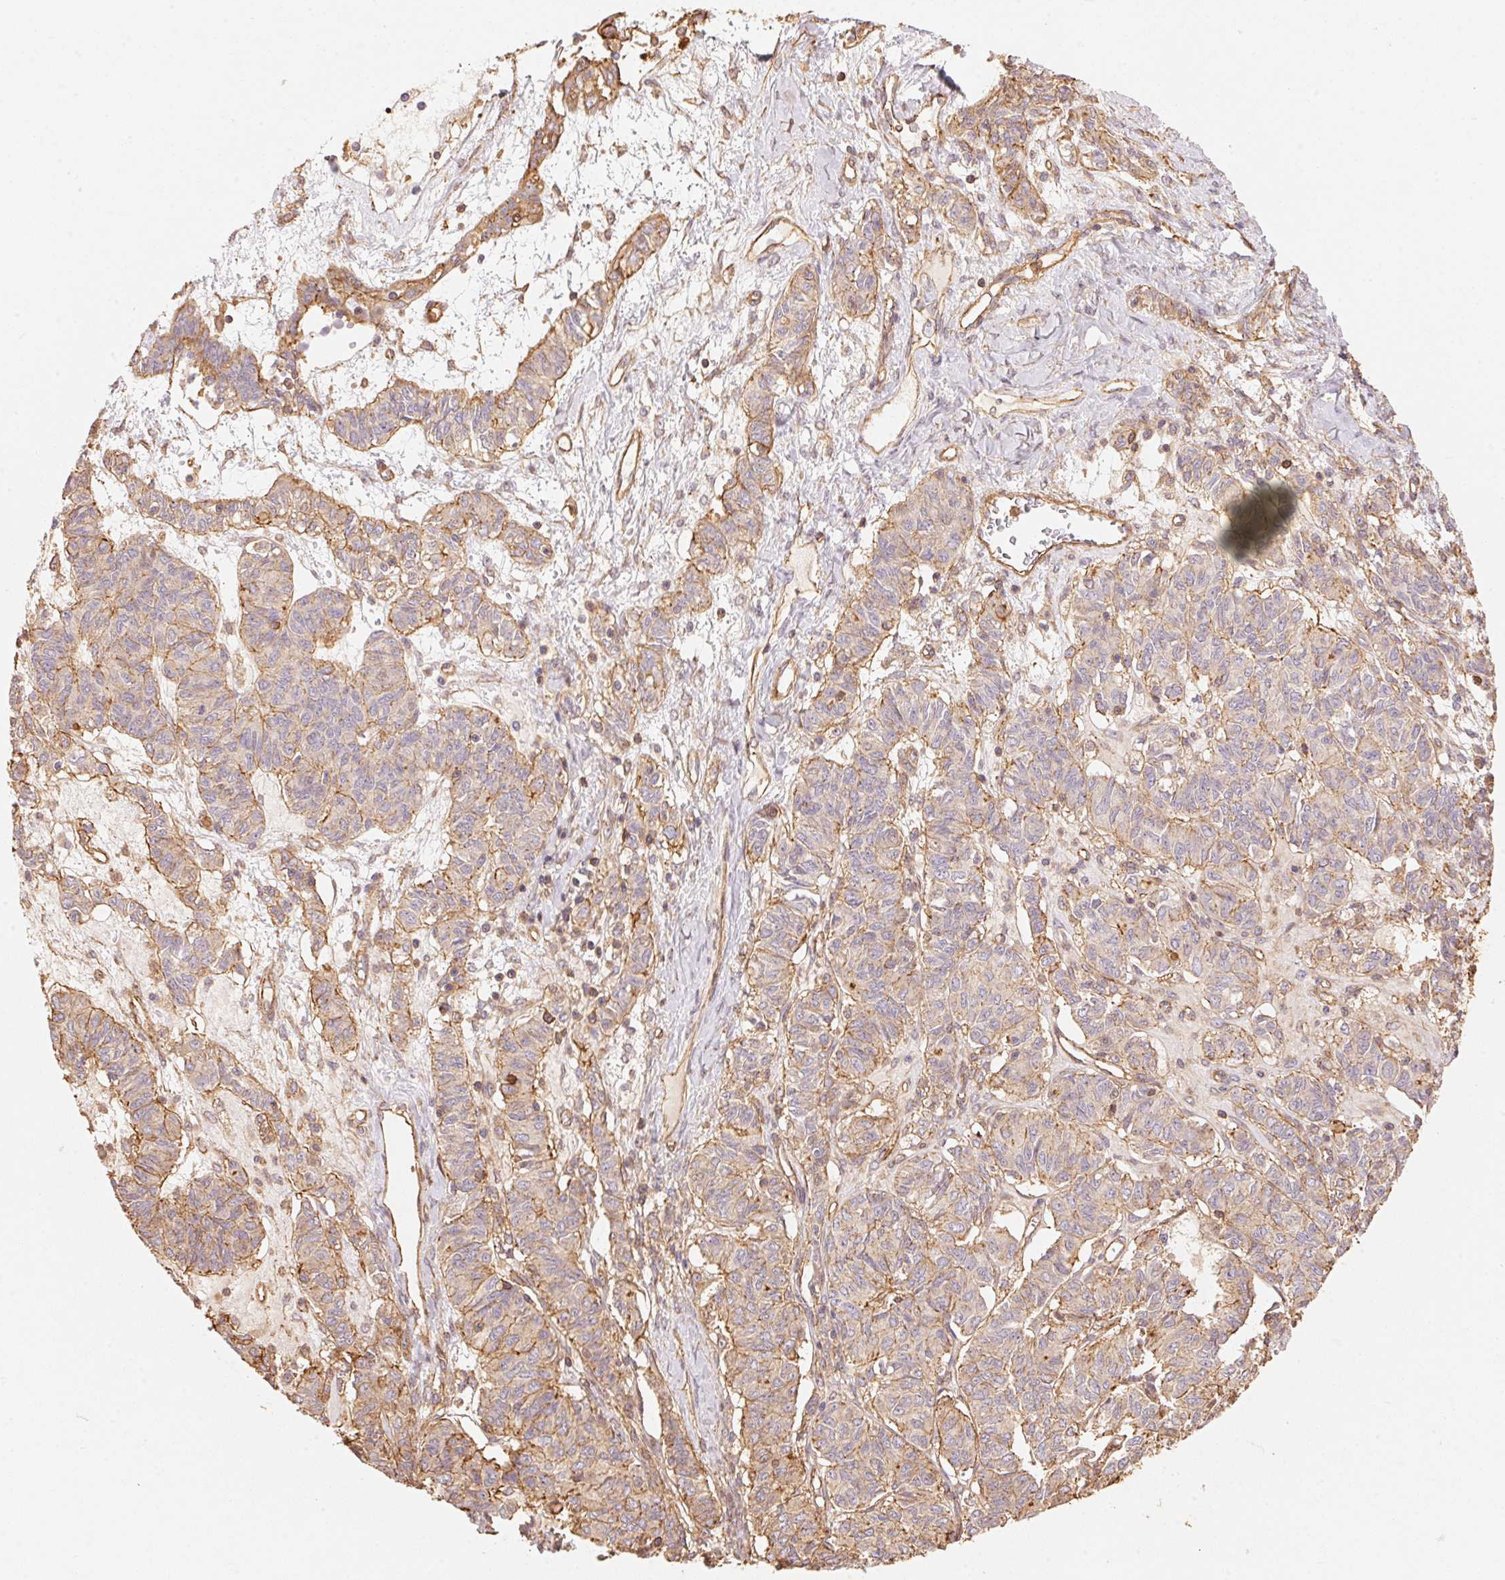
{"staining": {"intensity": "weak", "quantity": "<25%", "location": "cytoplasmic/membranous"}, "tissue": "ovarian cancer", "cell_type": "Tumor cells", "image_type": "cancer", "snomed": [{"axis": "morphology", "description": "Carcinoma, endometroid"}, {"axis": "topography", "description": "Ovary"}], "caption": "This micrograph is of ovarian cancer (endometroid carcinoma) stained with IHC to label a protein in brown with the nuclei are counter-stained blue. There is no positivity in tumor cells.", "gene": "FRAS1", "patient": {"sex": "female", "age": 80}}